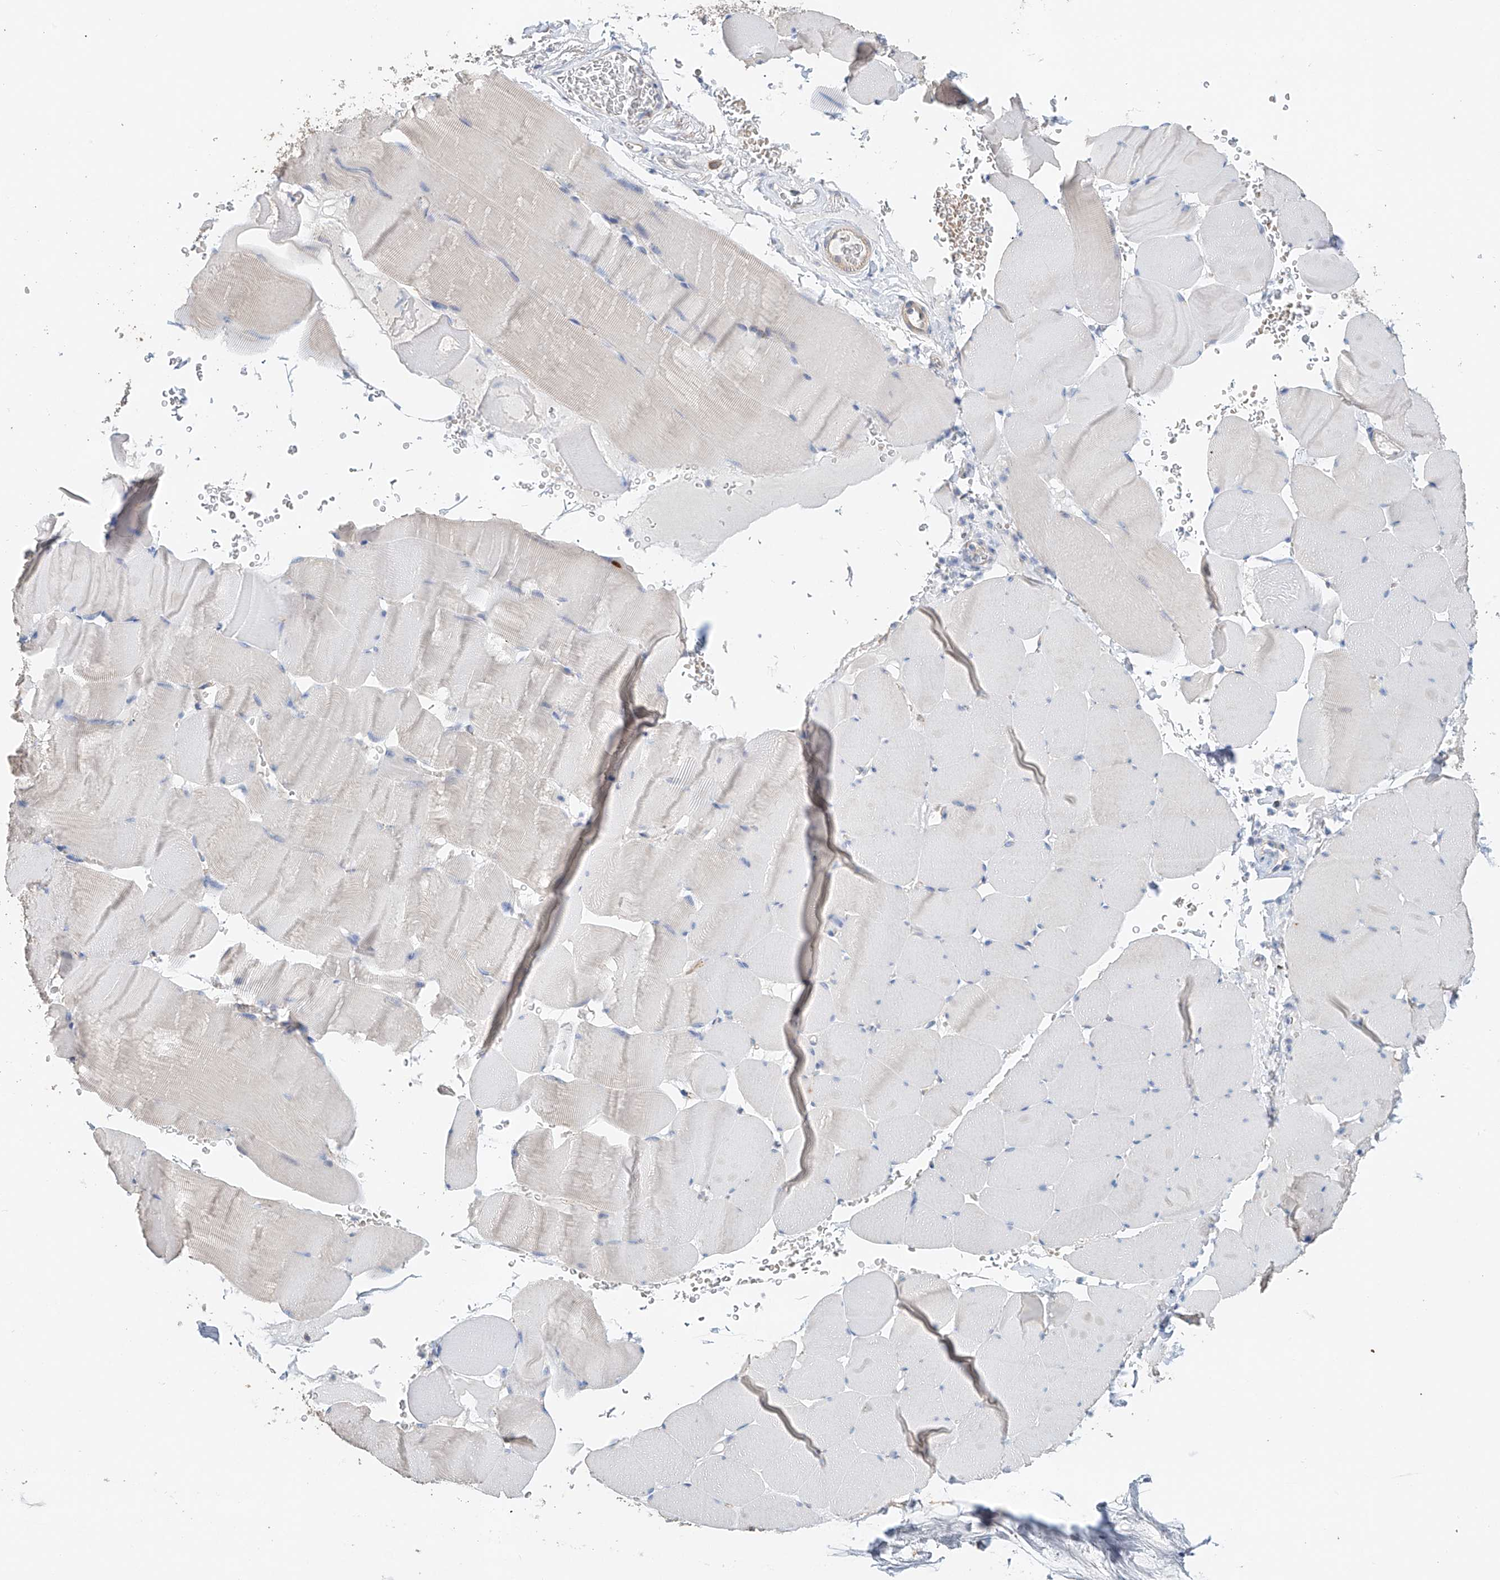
{"staining": {"intensity": "negative", "quantity": "none", "location": "none"}, "tissue": "skeletal muscle", "cell_type": "Myocytes", "image_type": "normal", "snomed": [{"axis": "morphology", "description": "Normal tissue, NOS"}, {"axis": "topography", "description": "Skeletal muscle"}], "caption": "Human skeletal muscle stained for a protein using immunohistochemistry (IHC) reveals no positivity in myocytes.", "gene": "TRIM47", "patient": {"sex": "male", "age": 62}}